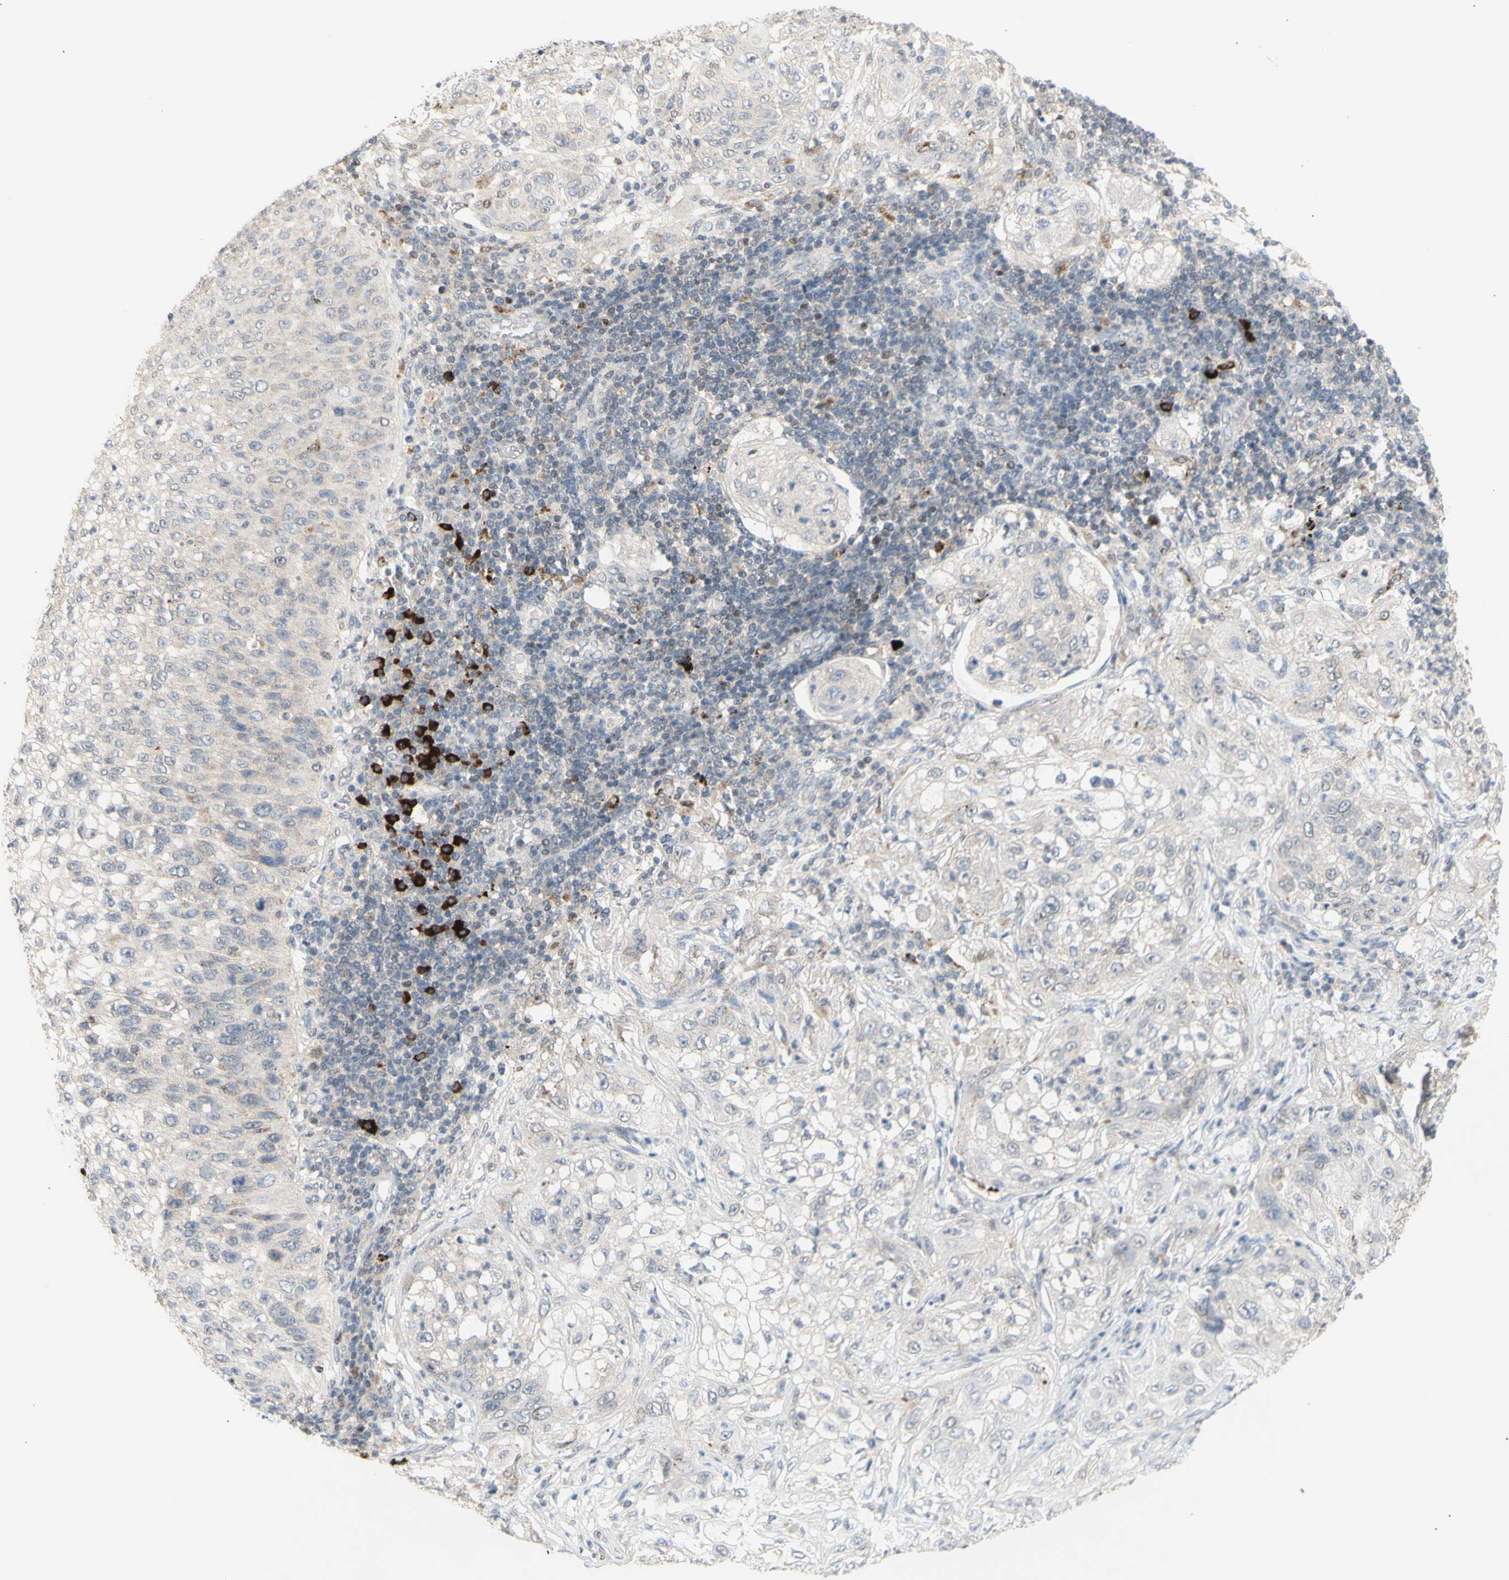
{"staining": {"intensity": "negative", "quantity": "none", "location": "none"}, "tissue": "lung cancer", "cell_type": "Tumor cells", "image_type": "cancer", "snomed": [{"axis": "morphology", "description": "Inflammation, NOS"}, {"axis": "morphology", "description": "Squamous cell carcinoma, NOS"}, {"axis": "topography", "description": "Lymph node"}, {"axis": "topography", "description": "Soft tissue"}, {"axis": "topography", "description": "Lung"}], "caption": "This is a histopathology image of immunohistochemistry staining of squamous cell carcinoma (lung), which shows no staining in tumor cells.", "gene": "NLRP1", "patient": {"sex": "male", "age": 66}}